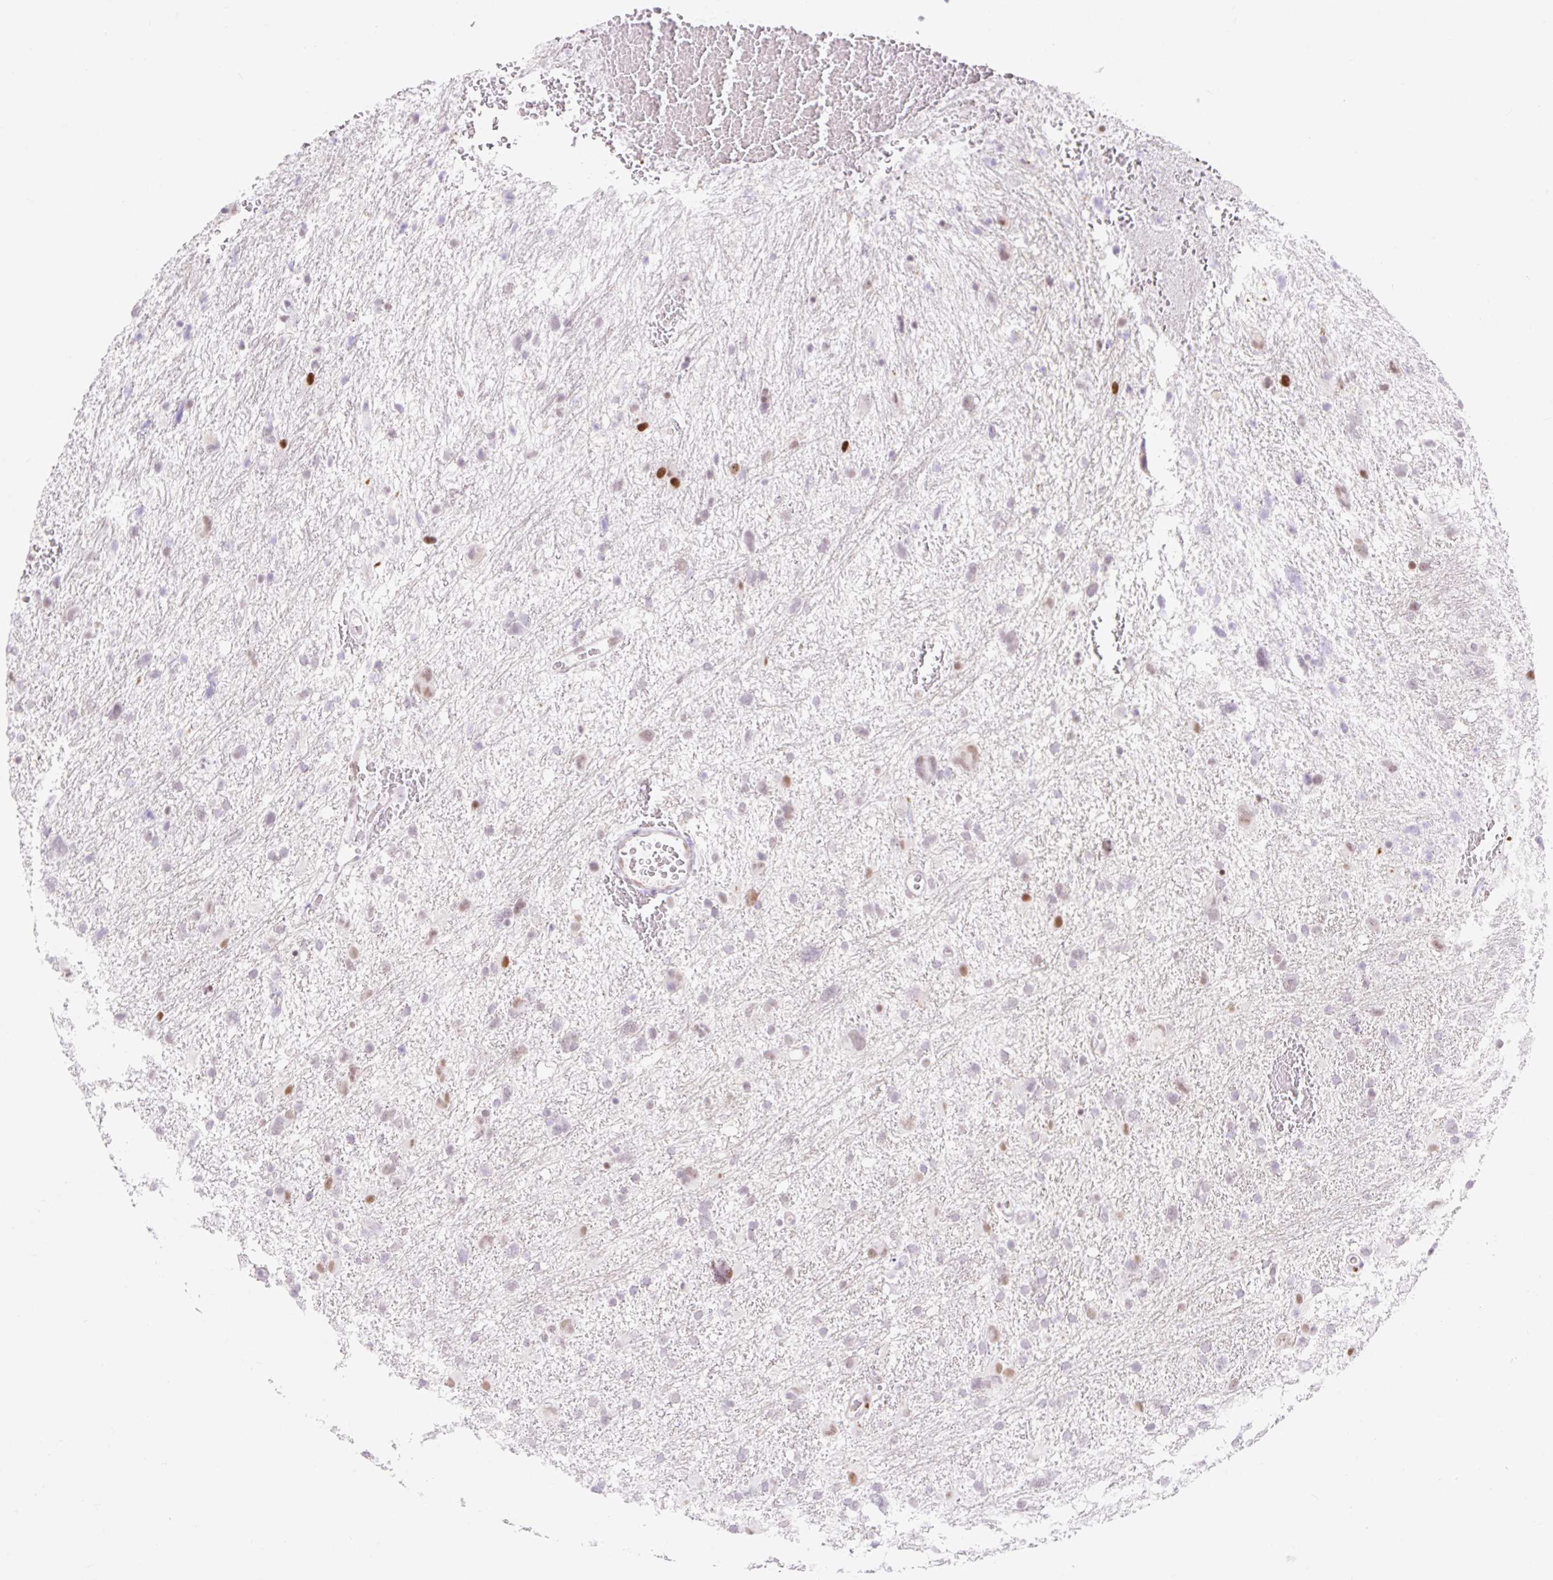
{"staining": {"intensity": "negative", "quantity": "none", "location": "none"}, "tissue": "glioma", "cell_type": "Tumor cells", "image_type": "cancer", "snomed": [{"axis": "morphology", "description": "Glioma, malignant, High grade"}, {"axis": "topography", "description": "Brain"}], "caption": "The micrograph exhibits no staining of tumor cells in high-grade glioma (malignant).", "gene": "H2BW1", "patient": {"sex": "male", "age": 61}}